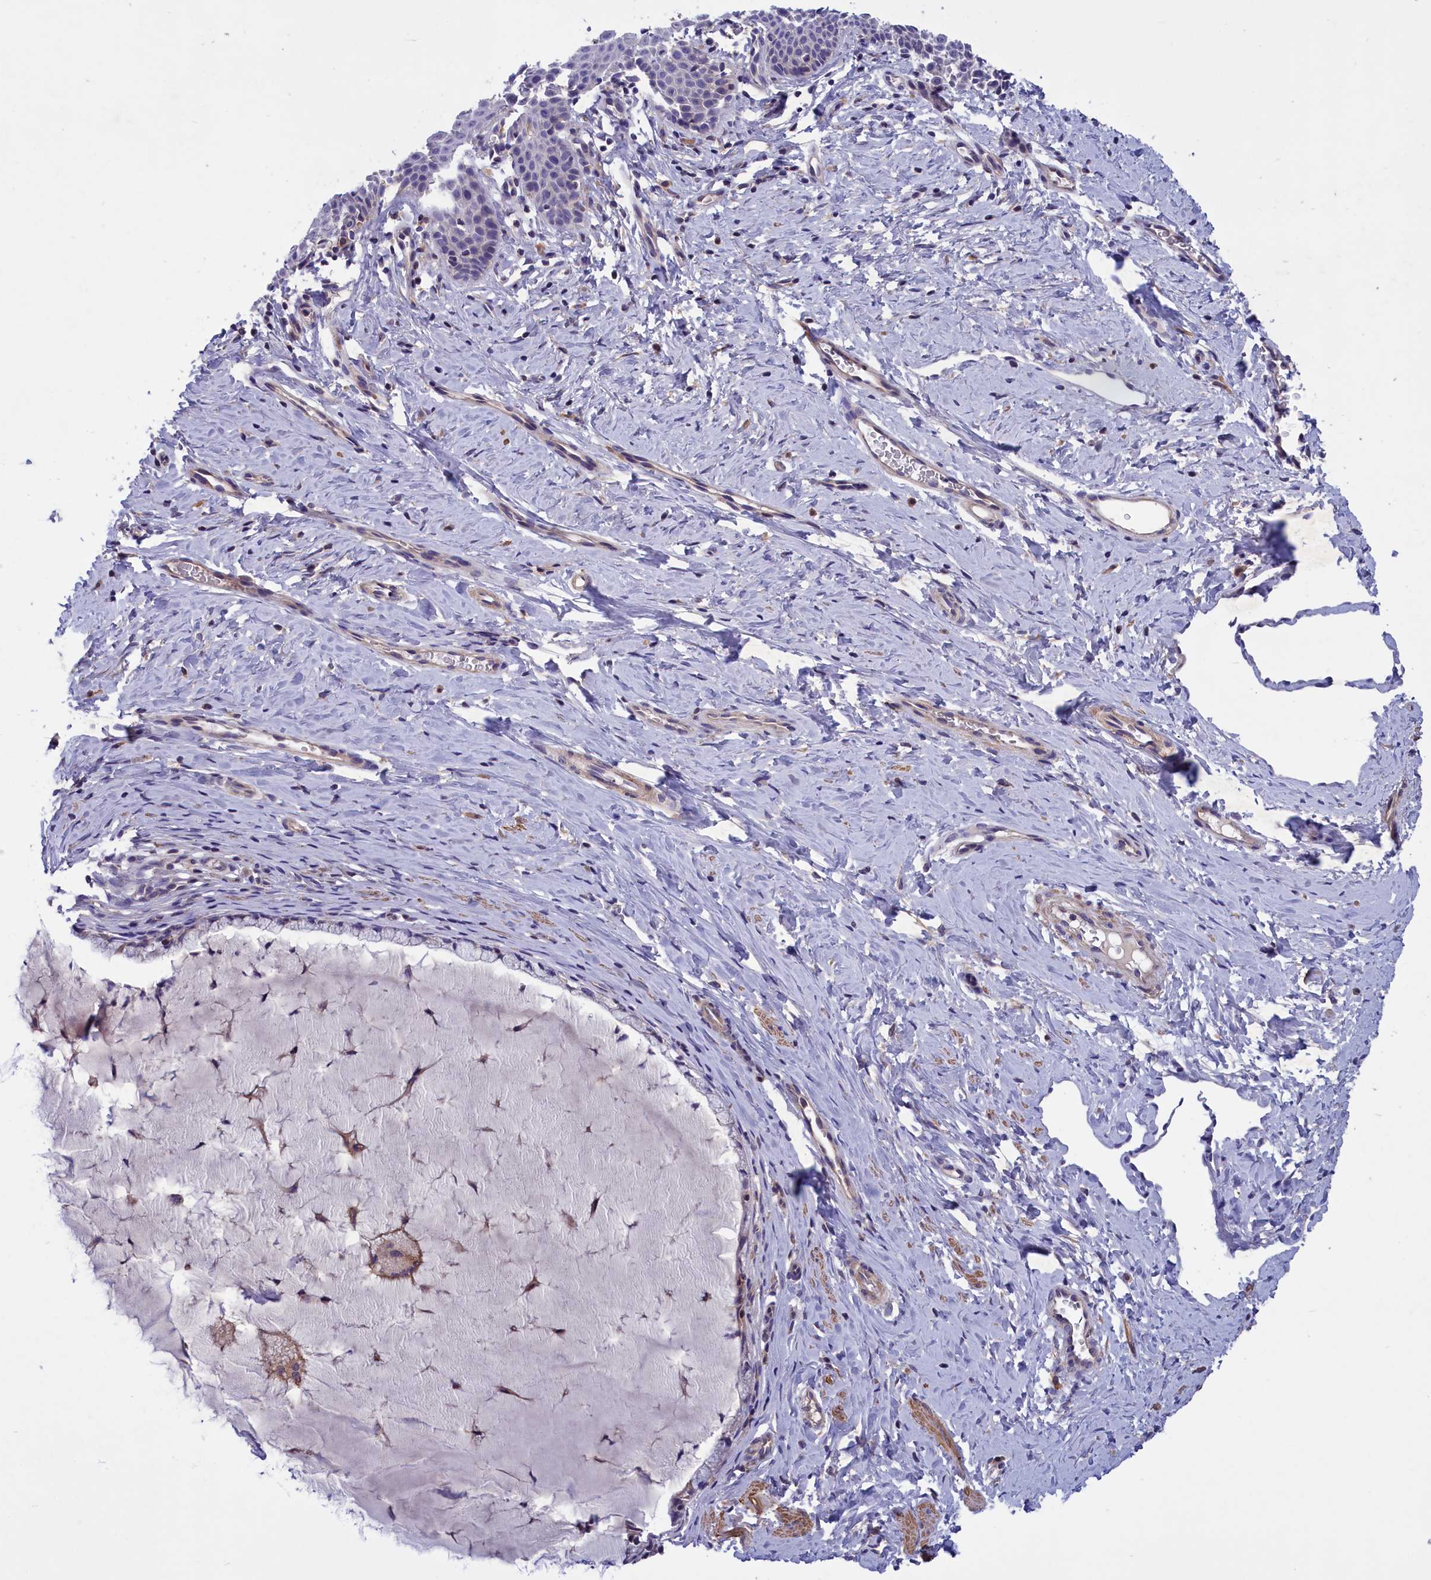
{"staining": {"intensity": "weak", "quantity": "<25%", "location": "cytoplasmic/membranous"}, "tissue": "cervix", "cell_type": "Glandular cells", "image_type": "normal", "snomed": [{"axis": "morphology", "description": "Normal tissue, NOS"}, {"axis": "topography", "description": "Cervix"}], "caption": "IHC image of unremarkable cervix: human cervix stained with DAB (3,3'-diaminobenzidine) displays no significant protein staining in glandular cells.", "gene": "AMDHD2", "patient": {"sex": "female", "age": 36}}